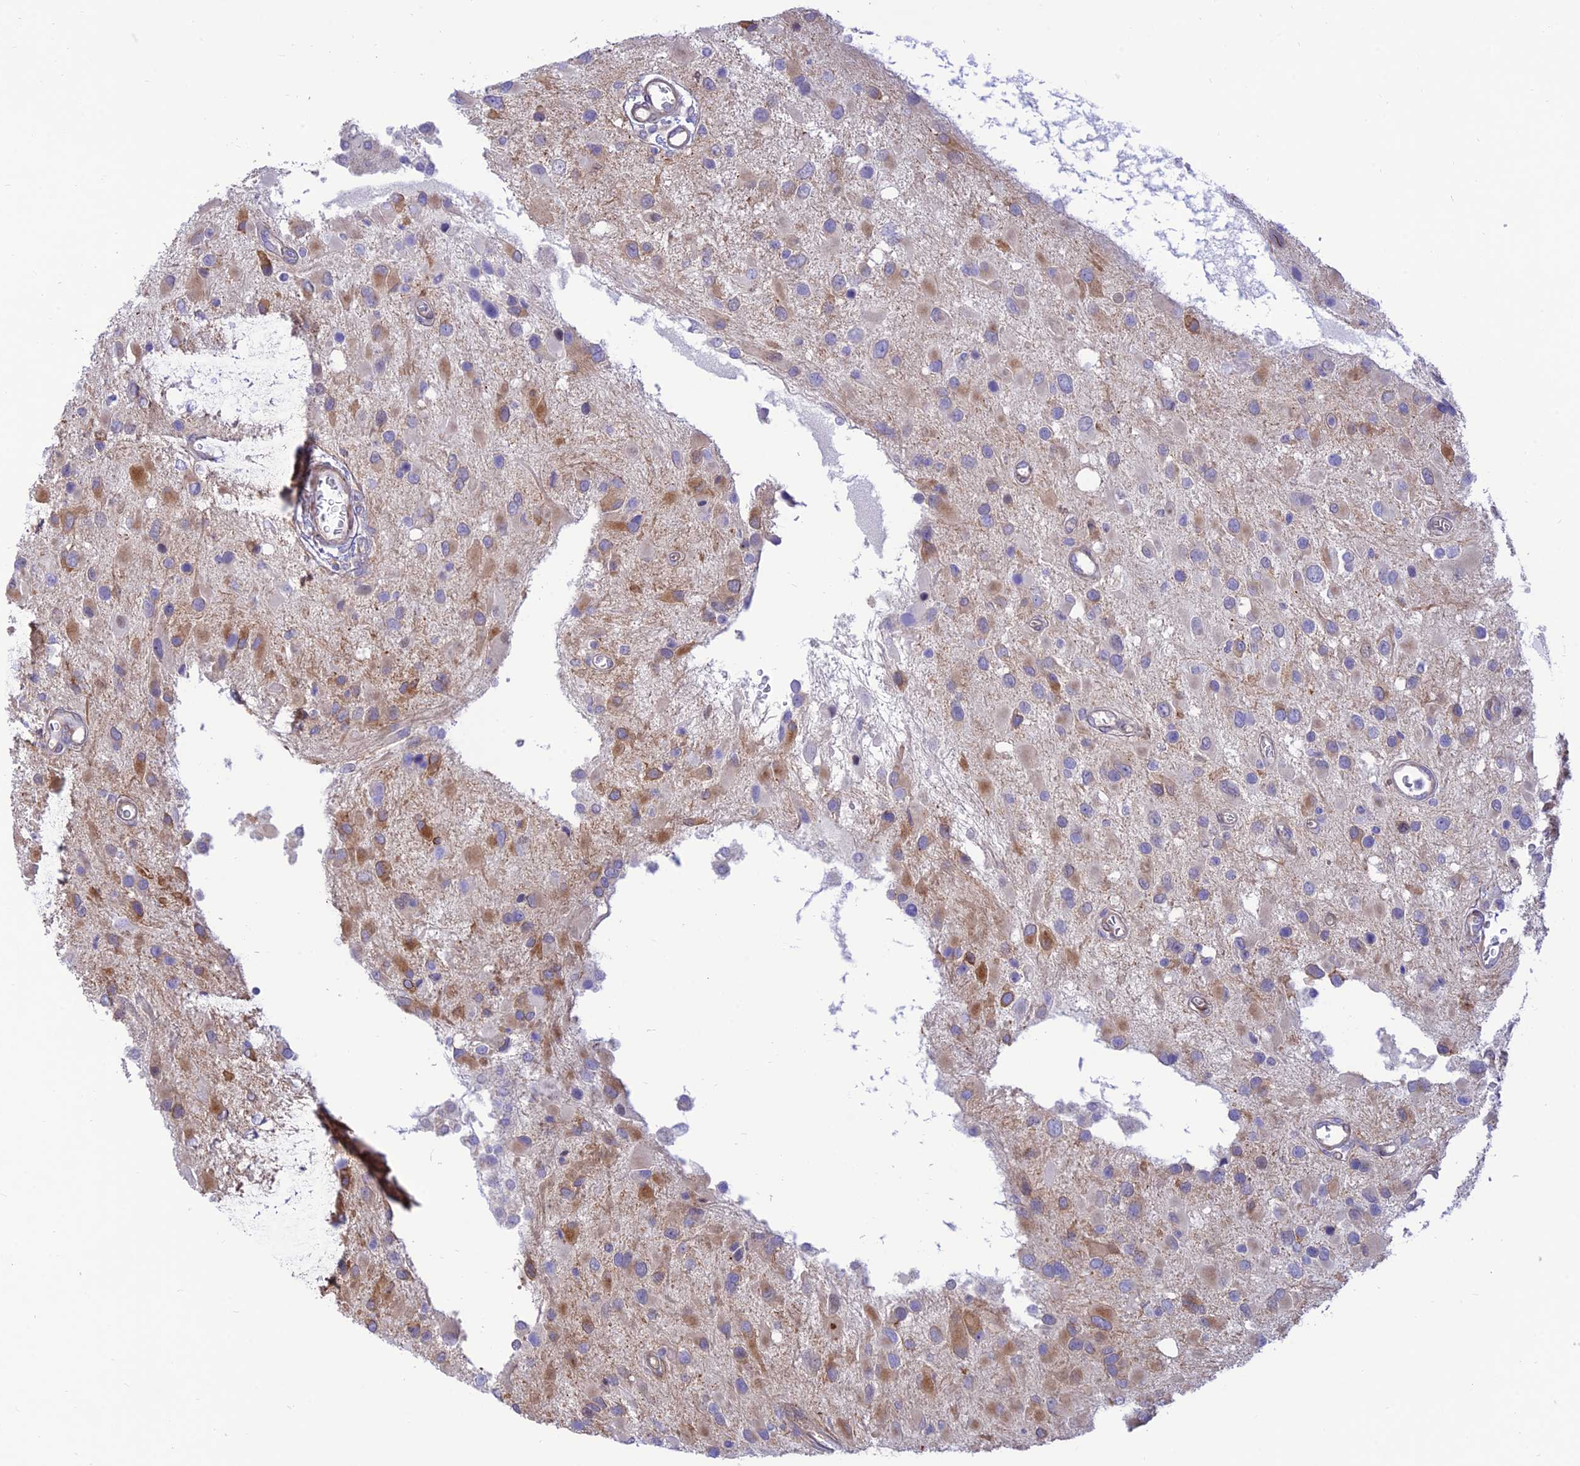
{"staining": {"intensity": "moderate", "quantity": "25%-75%", "location": "cytoplasmic/membranous"}, "tissue": "glioma", "cell_type": "Tumor cells", "image_type": "cancer", "snomed": [{"axis": "morphology", "description": "Glioma, malignant, High grade"}, {"axis": "topography", "description": "Brain"}], "caption": "Tumor cells show moderate cytoplasmic/membranous expression in approximately 25%-75% of cells in glioma. Using DAB (brown) and hematoxylin (blue) stains, captured at high magnification using brightfield microscopy.", "gene": "KCNAB1", "patient": {"sex": "male", "age": 53}}